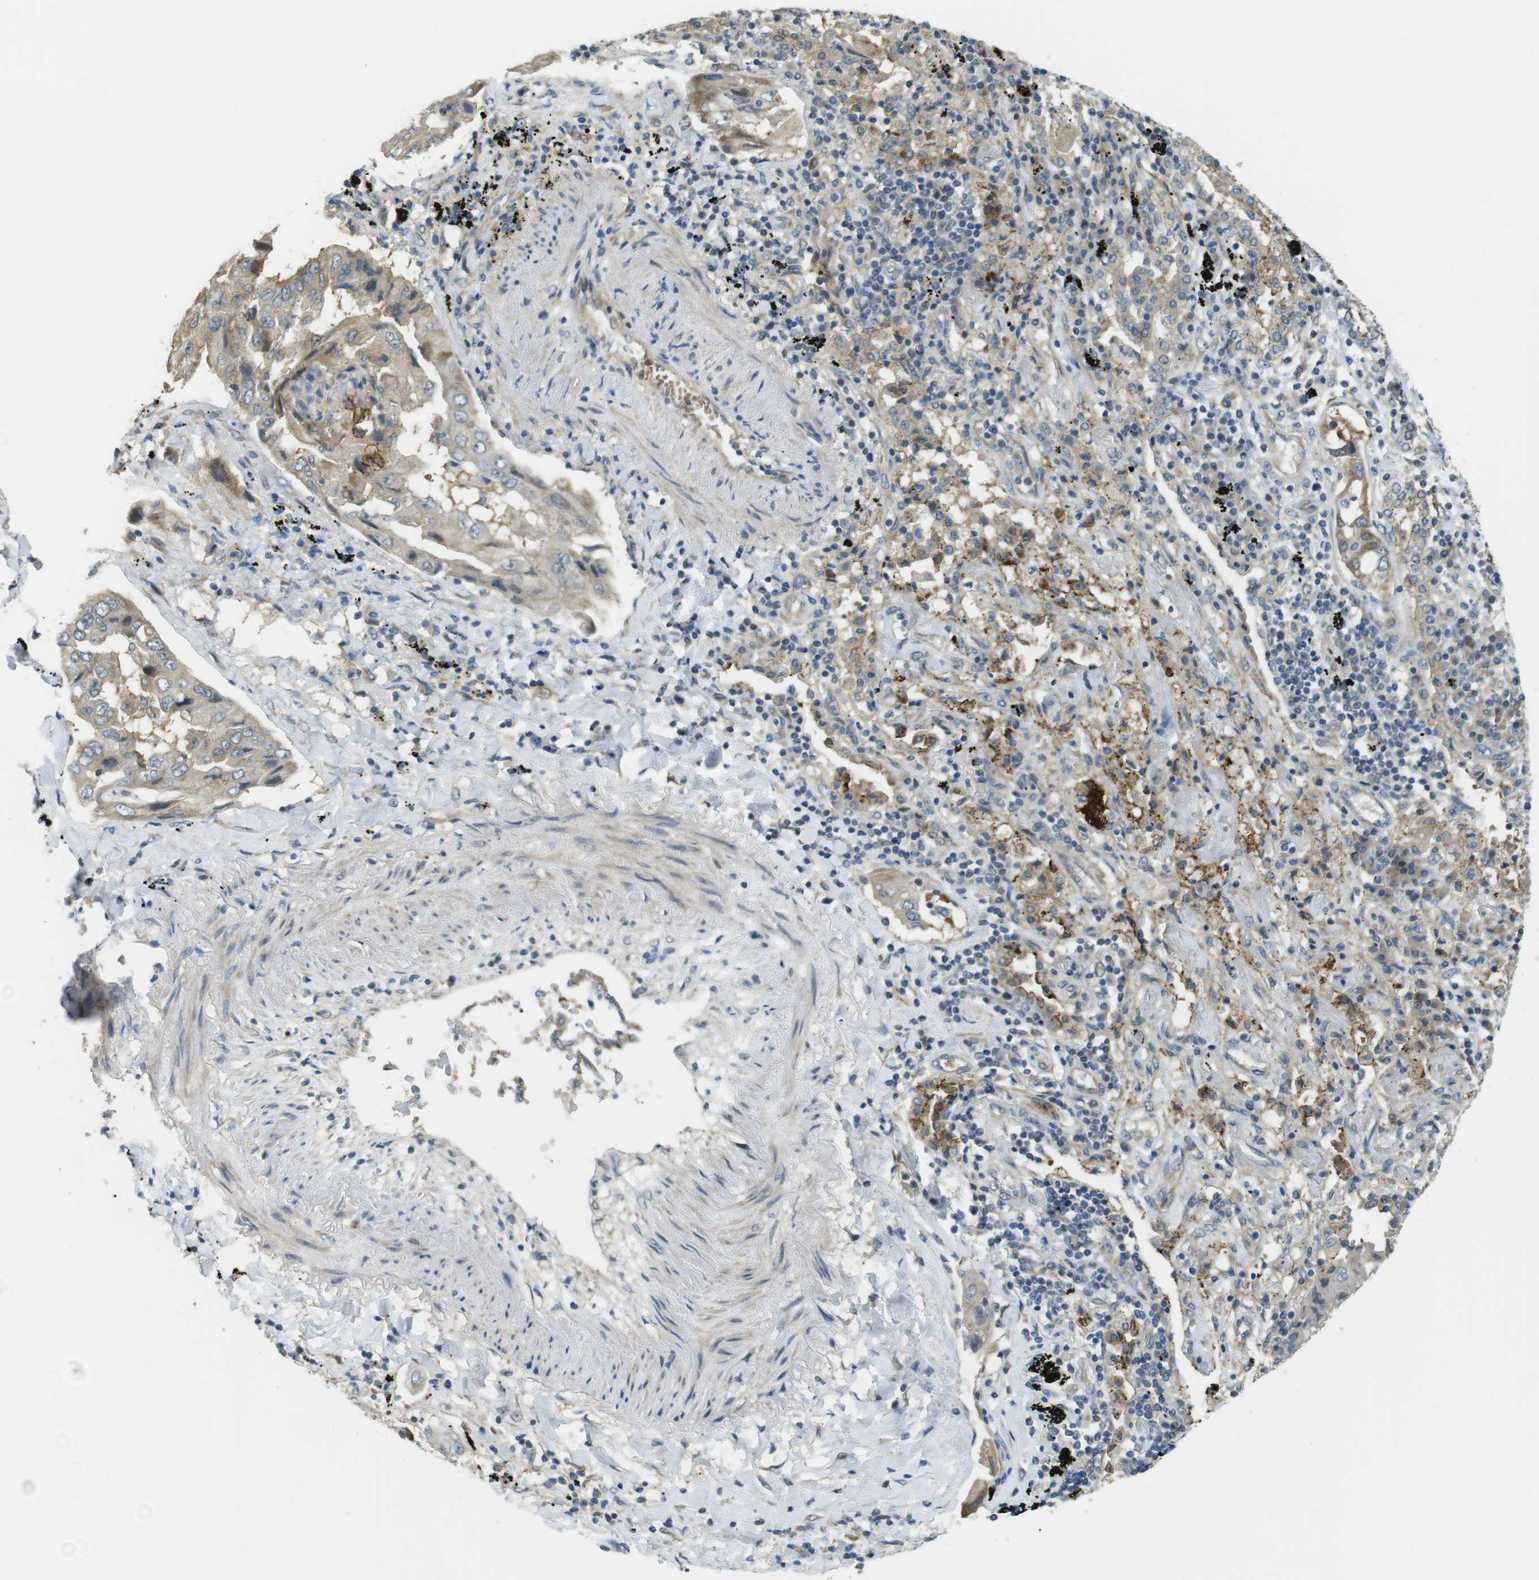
{"staining": {"intensity": "weak", "quantity": "25%-75%", "location": "cytoplasmic/membranous"}, "tissue": "lung cancer", "cell_type": "Tumor cells", "image_type": "cancer", "snomed": [{"axis": "morphology", "description": "Adenocarcinoma, NOS"}, {"axis": "topography", "description": "Lung"}], "caption": "An image of human adenocarcinoma (lung) stained for a protein exhibits weak cytoplasmic/membranous brown staining in tumor cells. Immunohistochemistry stains the protein in brown and the nuclei are stained blue.", "gene": "ABHD15", "patient": {"sex": "female", "age": 65}}